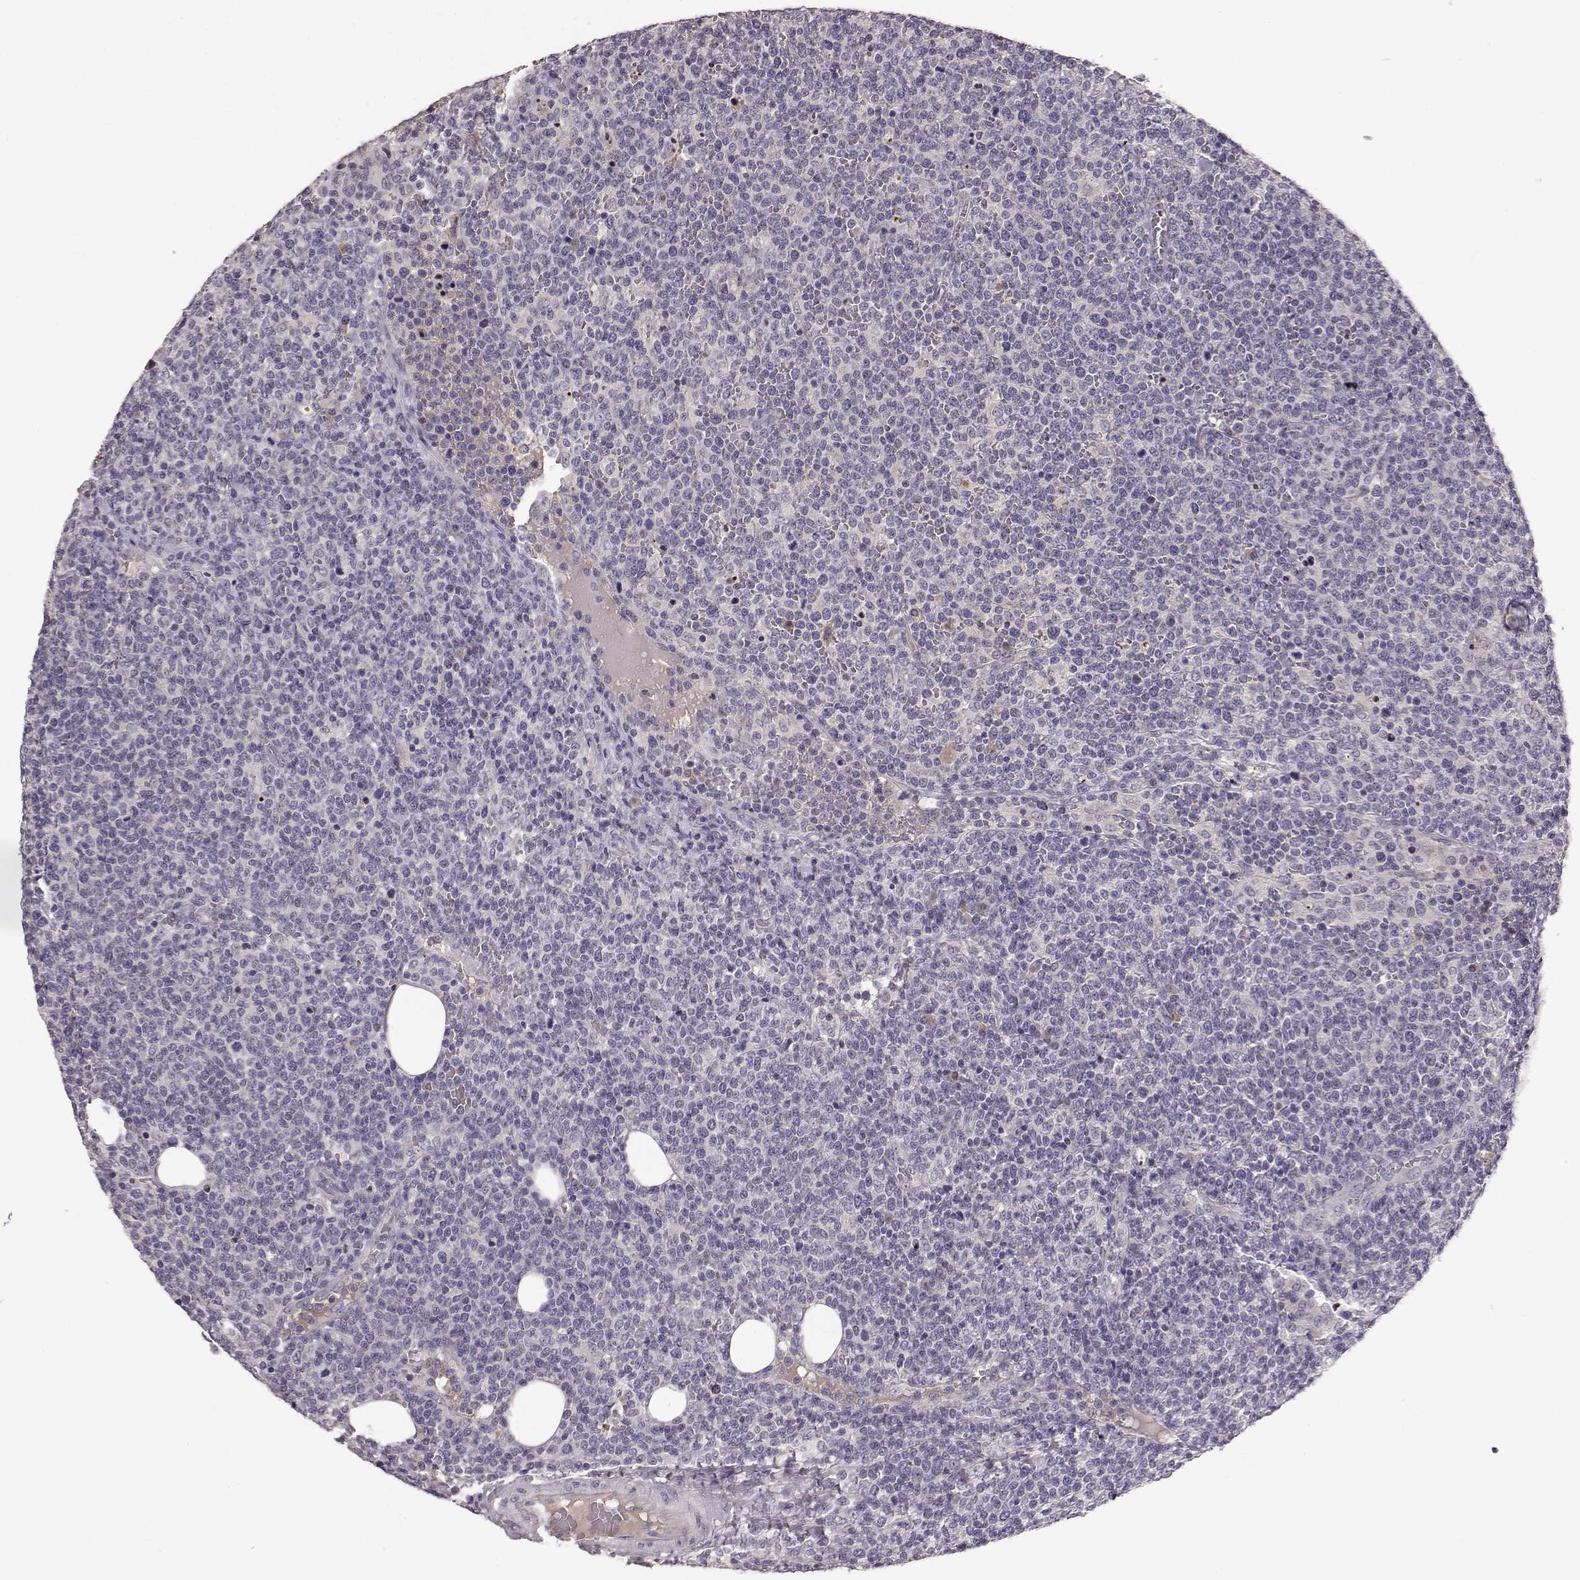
{"staining": {"intensity": "negative", "quantity": "none", "location": "none"}, "tissue": "lymphoma", "cell_type": "Tumor cells", "image_type": "cancer", "snomed": [{"axis": "morphology", "description": "Malignant lymphoma, non-Hodgkin's type, High grade"}, {"axis": "topography", "description": "Lymph node"}], "caption": "Image shows no protein staining in tumor cells of high-grade malignant lymphoma, non-Hodgkin's type tissue.", "gene": "YJEFN3", "patient": {"sex": "male", "age": 61}}